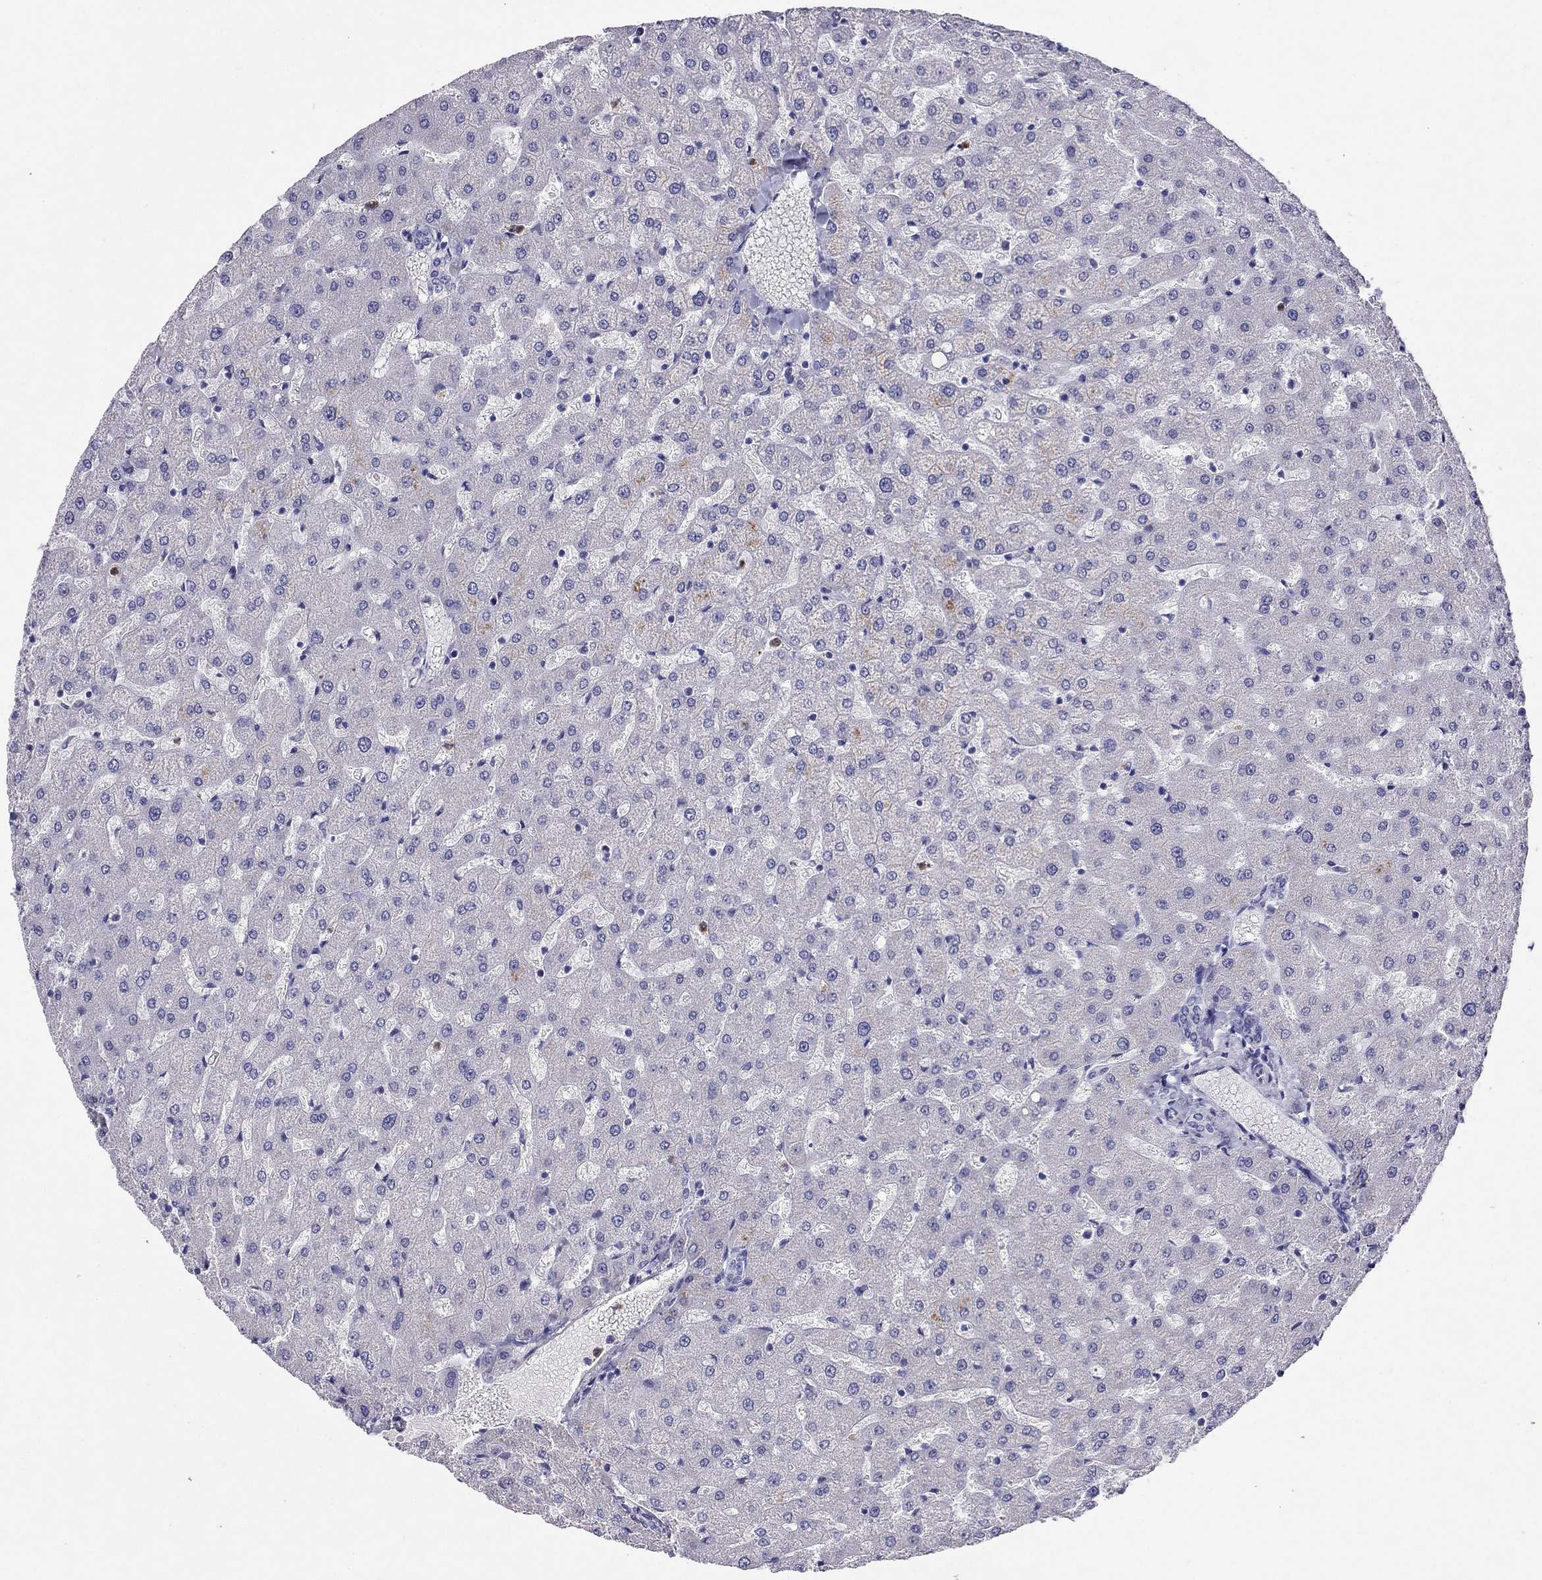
{"staining": {"intensity": "negative", "quantity": "none", "location": "none"}, "tissue": "liver", "cell_type": "Cholangiocytes", "image_type": "normal", "snomed": [{"axis": "morphology", "description": "Normal tissue, NOS"}, {"axis": "topography", "description": "Liver"}], "caption": "Immunohistochemical staining of normal liver exhibits no significant expression in cholangiocytes.", "gene": "SPINT4", "patient": {"sex": "female", "age": 50}}